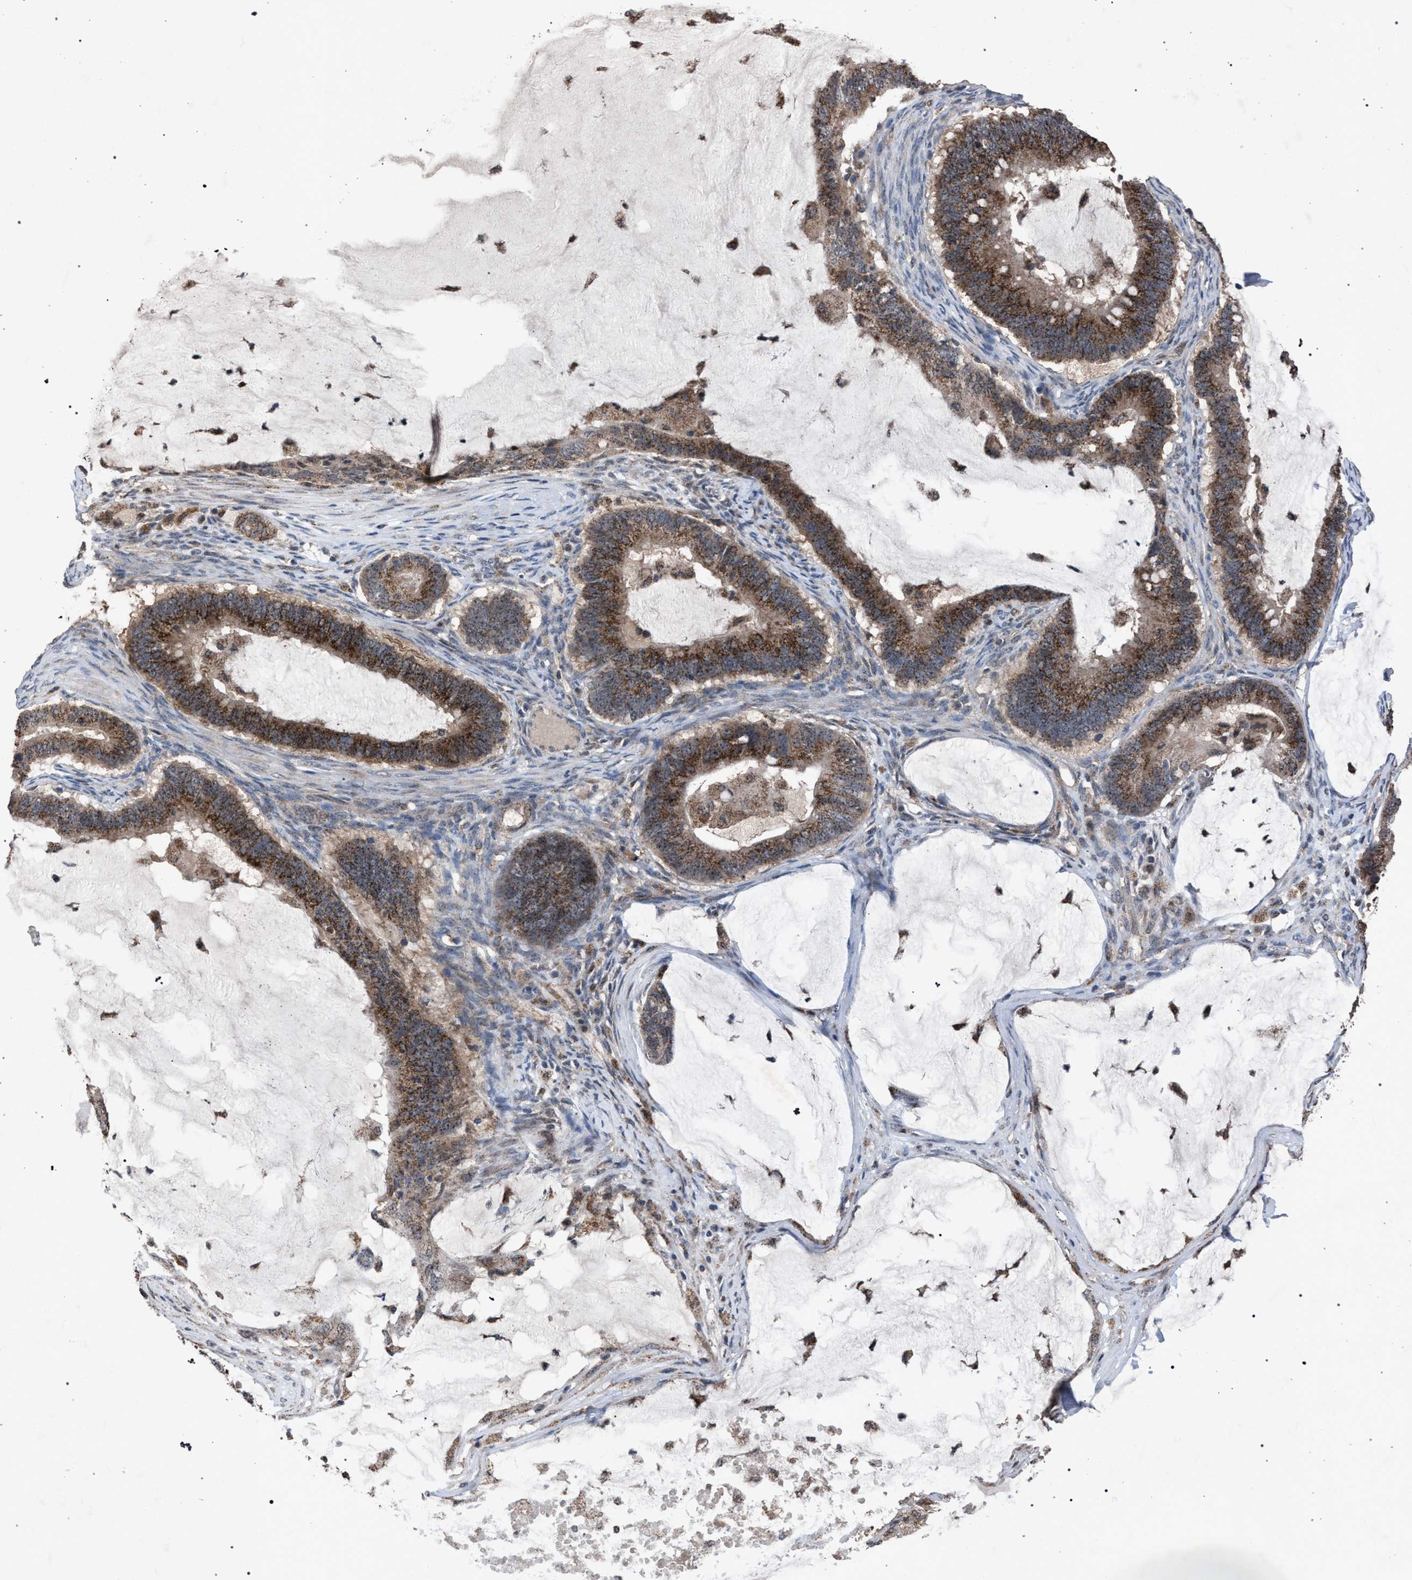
{"staining": {"intensity": "moderate", "quantity": ">75%", "location": "cytoplasmic/membranous"}, "tissue": "ovarian cancer", "cell_type": "Tumor cells", "image_type": "cancer", "snomed": [{"axis": "morphology", "description": "Cystadenocarcinoma, mucinous, NOS"}, {"axis": "topography", "description": "Ovary"}], "caption": "Immunohistochemical staining of human mucinous cystadenocarcinoma (ovarian) reveals medium levels of moderate cytoplasmic/membranous positivity in approximately >75% of tumor cells.", "gene": "HSD17B4", "patient": {"sex": "female", "age": 61}}